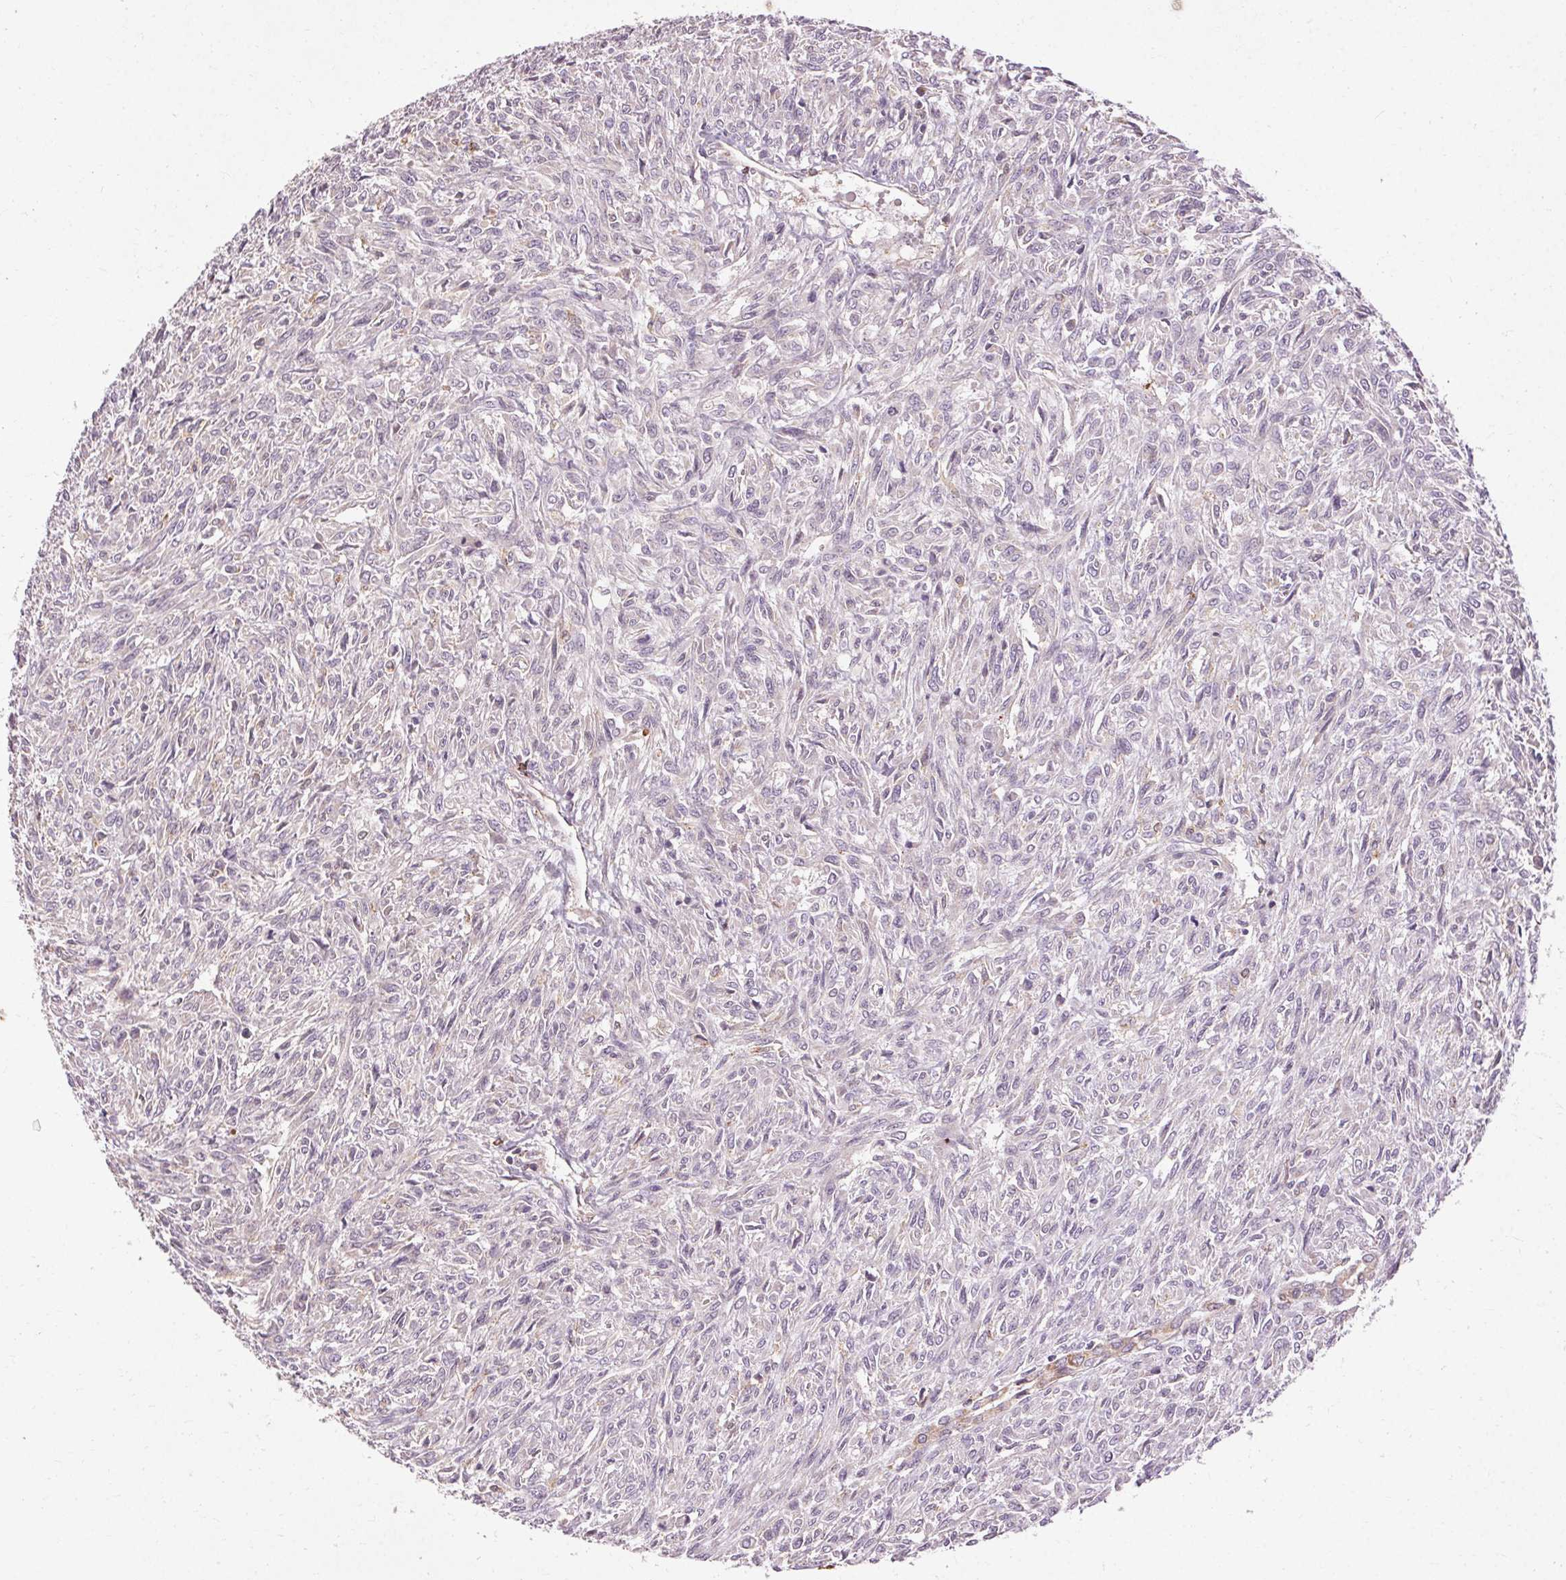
{"staining": {"intensity": "negative", "quantity": "none", "location": "none"}, "tissue": "renal cancer", "cell_type": "Tumor cells", "image_type": "cancer", "snomed": [{"axis": "morphology", "description": "Adenocarcinoma, NOS"}, {"axis": "topography", "description": "Kidney"}], "caption": "Immunohistochemistry (IHC) of renal adenocarcinoma shows no positivity in tumor cells. Brightfield microscopy of immunohistochemistry (IHC) stained with DAB (3,3'-diaminobenzidine) (brown) and hematoxylin (blue), captured at high magnification.", "gene": "REP15", "patient": {"sex": "male", "age": 58}}